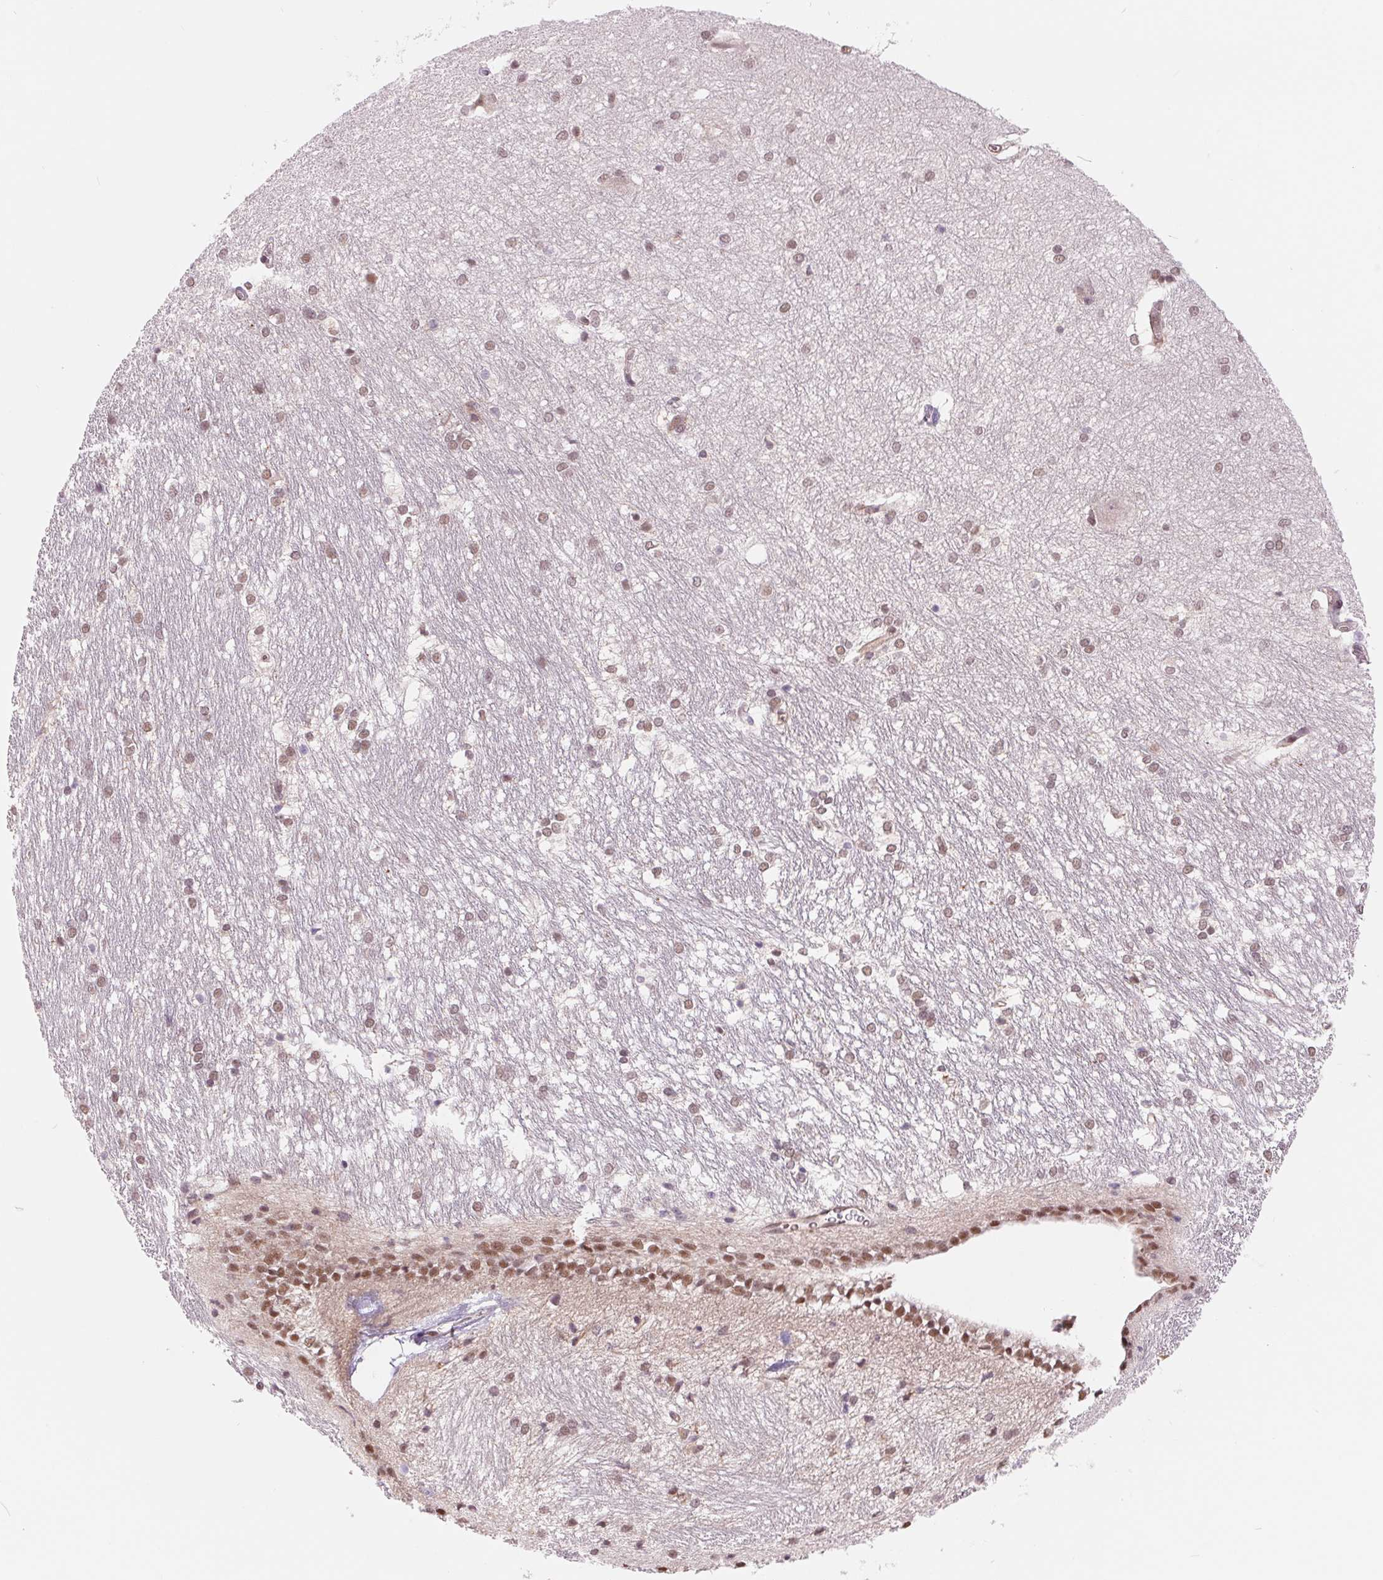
{"staining": {"intensity": "weak", "quantity": "25%-75%", "location": "nuclear"}, "tissue": "hippocampus", "cell_type": "Glial cells", "image_type": "normal", "snomed": [{"axis": "morphology", "description": "Normal tissue, NOS"}, {"axis": "topography", "description": "Cerebral cortex"}, {"axis": "topography", "description": "Hippocampus"}], "caption": "Immunohistochemical staining of unremarkable human hippocampus shows 25%-75% levels of weak nuclear protein expression in about 25%-75% of glial cells.", "gene": "BCAT1", "patient": {"sex": "female", "age": 19}}